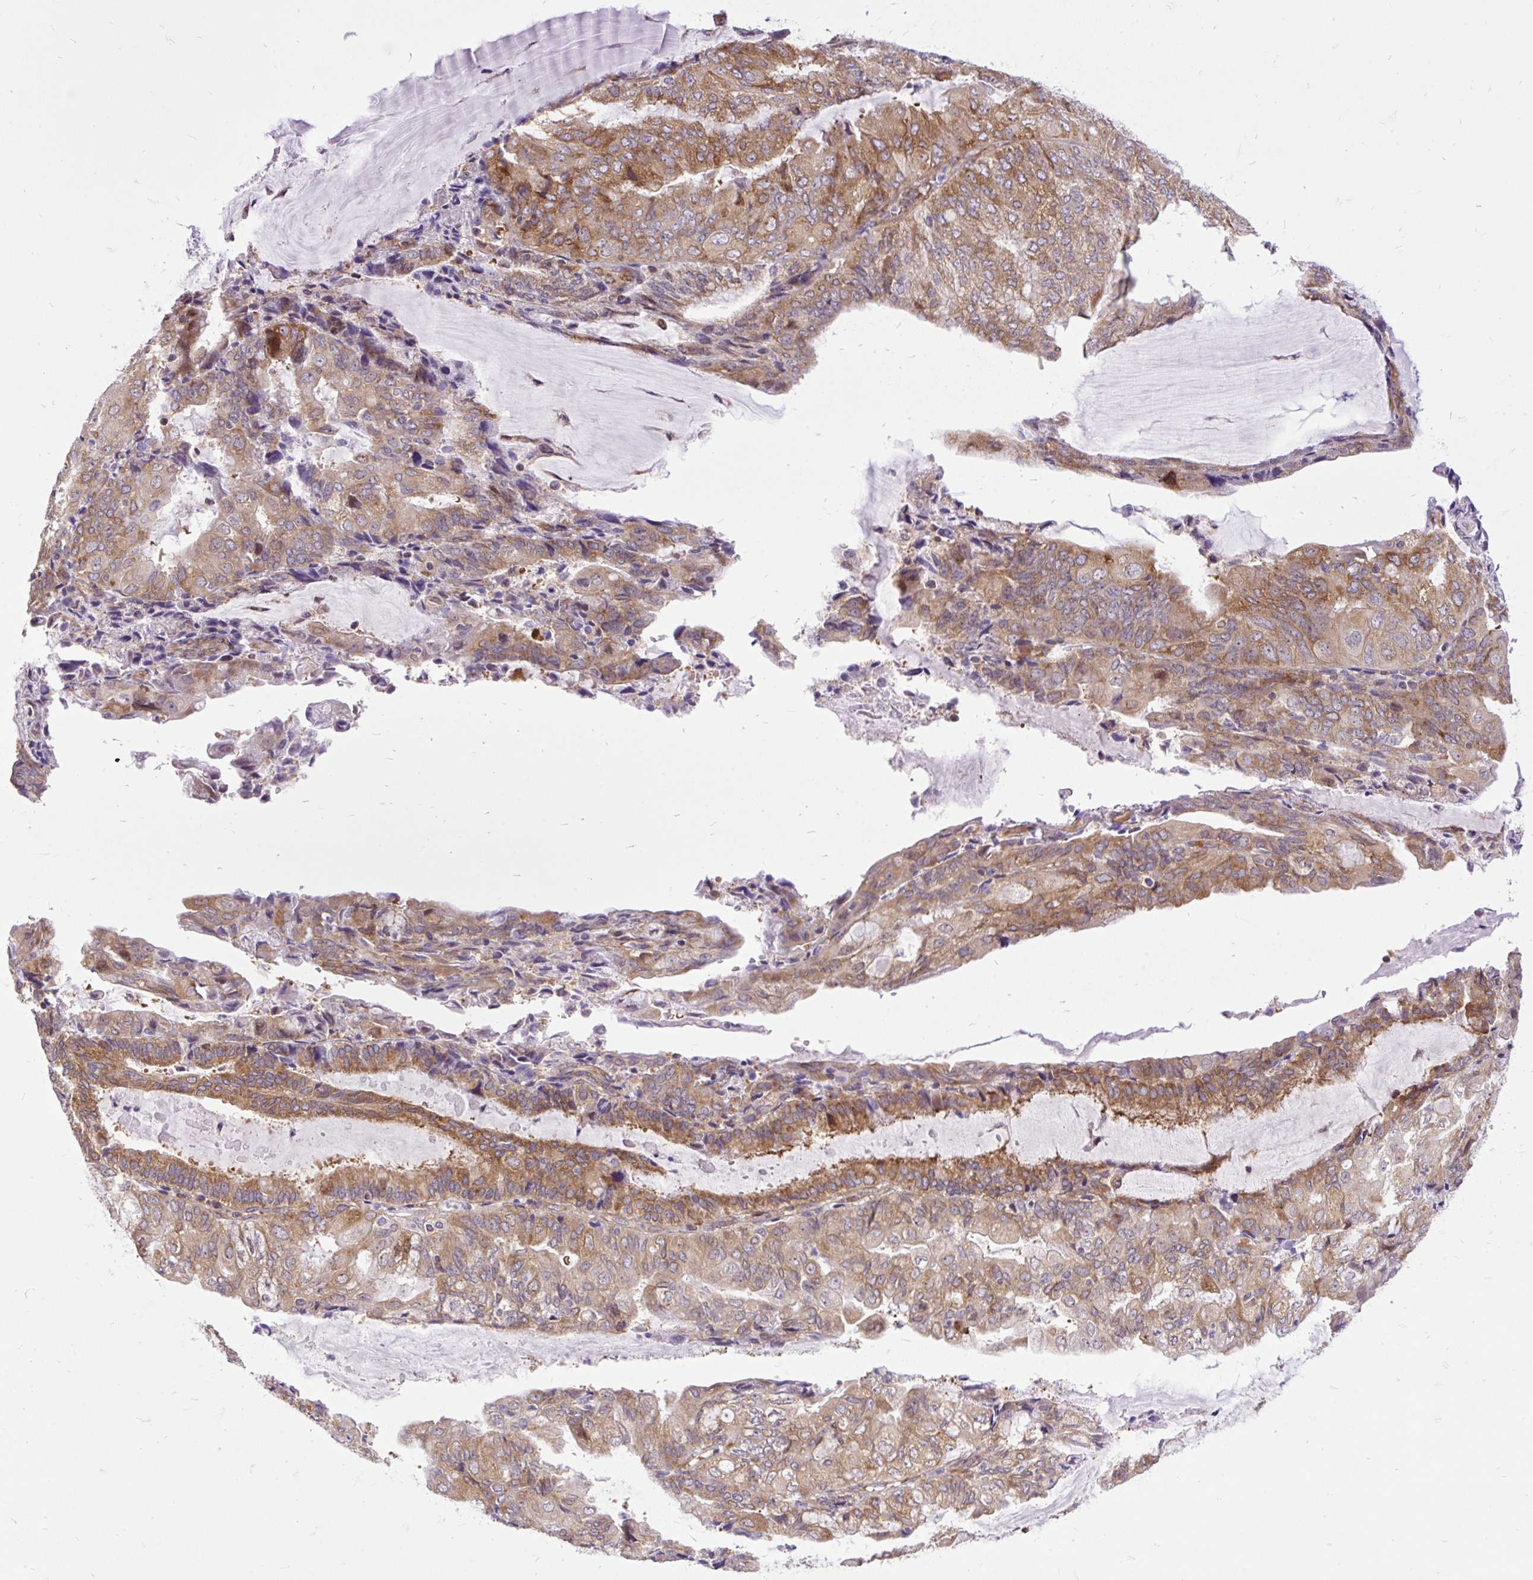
{"staining": {"intensity": "moderate", "quantity": ">75%", "location": "cytoplasmic/membranous"}, "tissue": "endometrial cancer", "cell_type": "Tumor cells", "image_type": "cancer", "snomed": [{"axis": "morphology", "description": "Adenocarcinoma, NOS"}, {"axis": "topography", "description": "Endometrium"}], "caption": "There is medium levels of moderate cytoplasmic/membranous positivity in tumor cells of endometrial cancer, as demonstrated by immunohistochemical staining (brown color).", "gene": "TRIM17", "patient": {"sex": "female", "age": 81}}